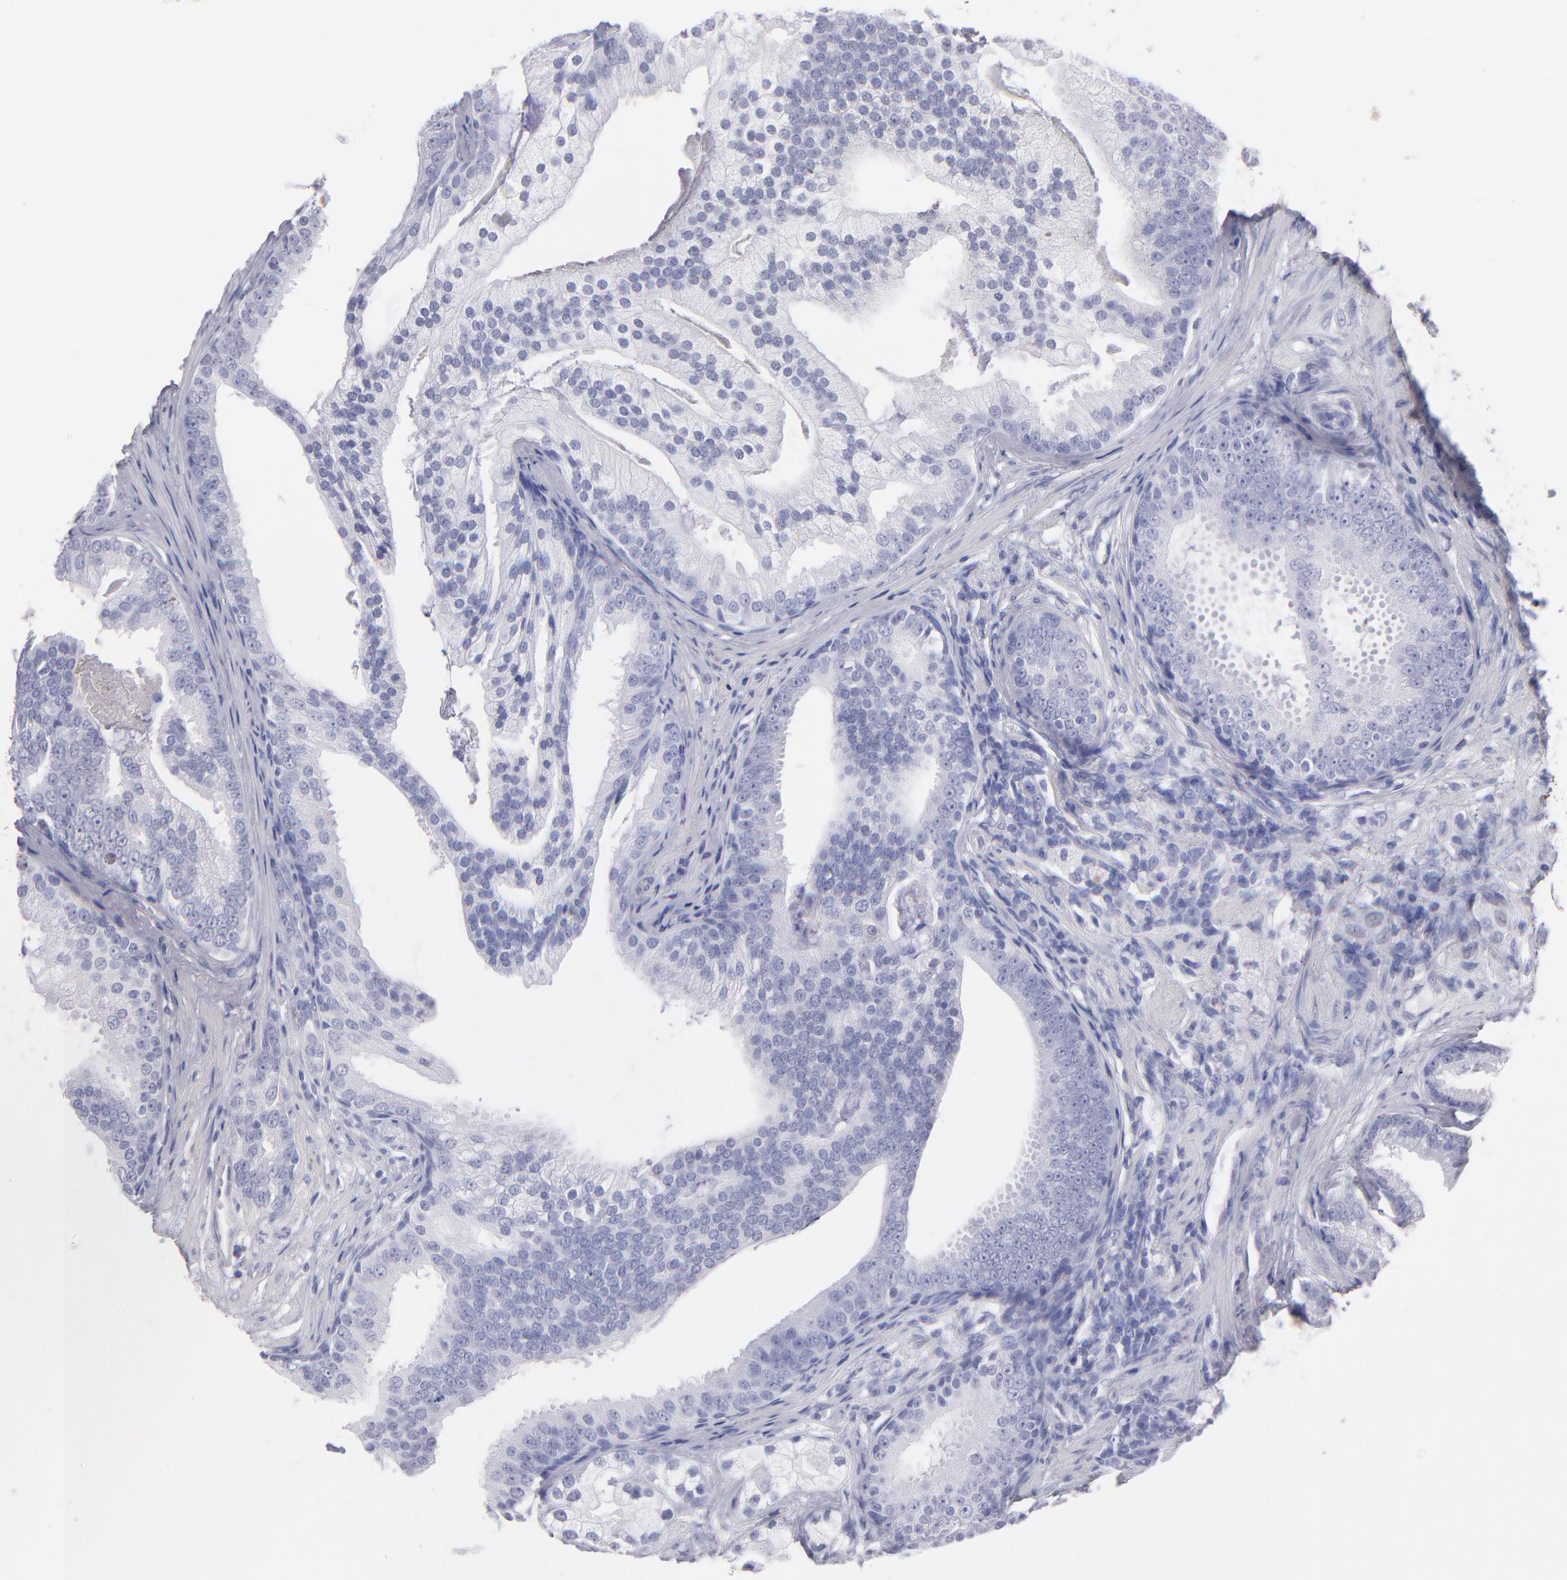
{"staining": {"intensity": "negative", "quantity": "none", "location": "none"}, "tissue": "prostate cancer", "cell_type": "Tumor cells", "image_type": "cancer", "snomed": [{"axis": "morphology", "description": "Adenocarcinoma, Low grade"}, {"axis": "topography", "description": "Prostate"}], "caption": "Prostate cancer (low-grade adenocarcinoma) was stained to show a protein in brown. There is no significant staining in tumor cells.", "gene": "MB", "patient": {"sex": "male", "age": 58}}